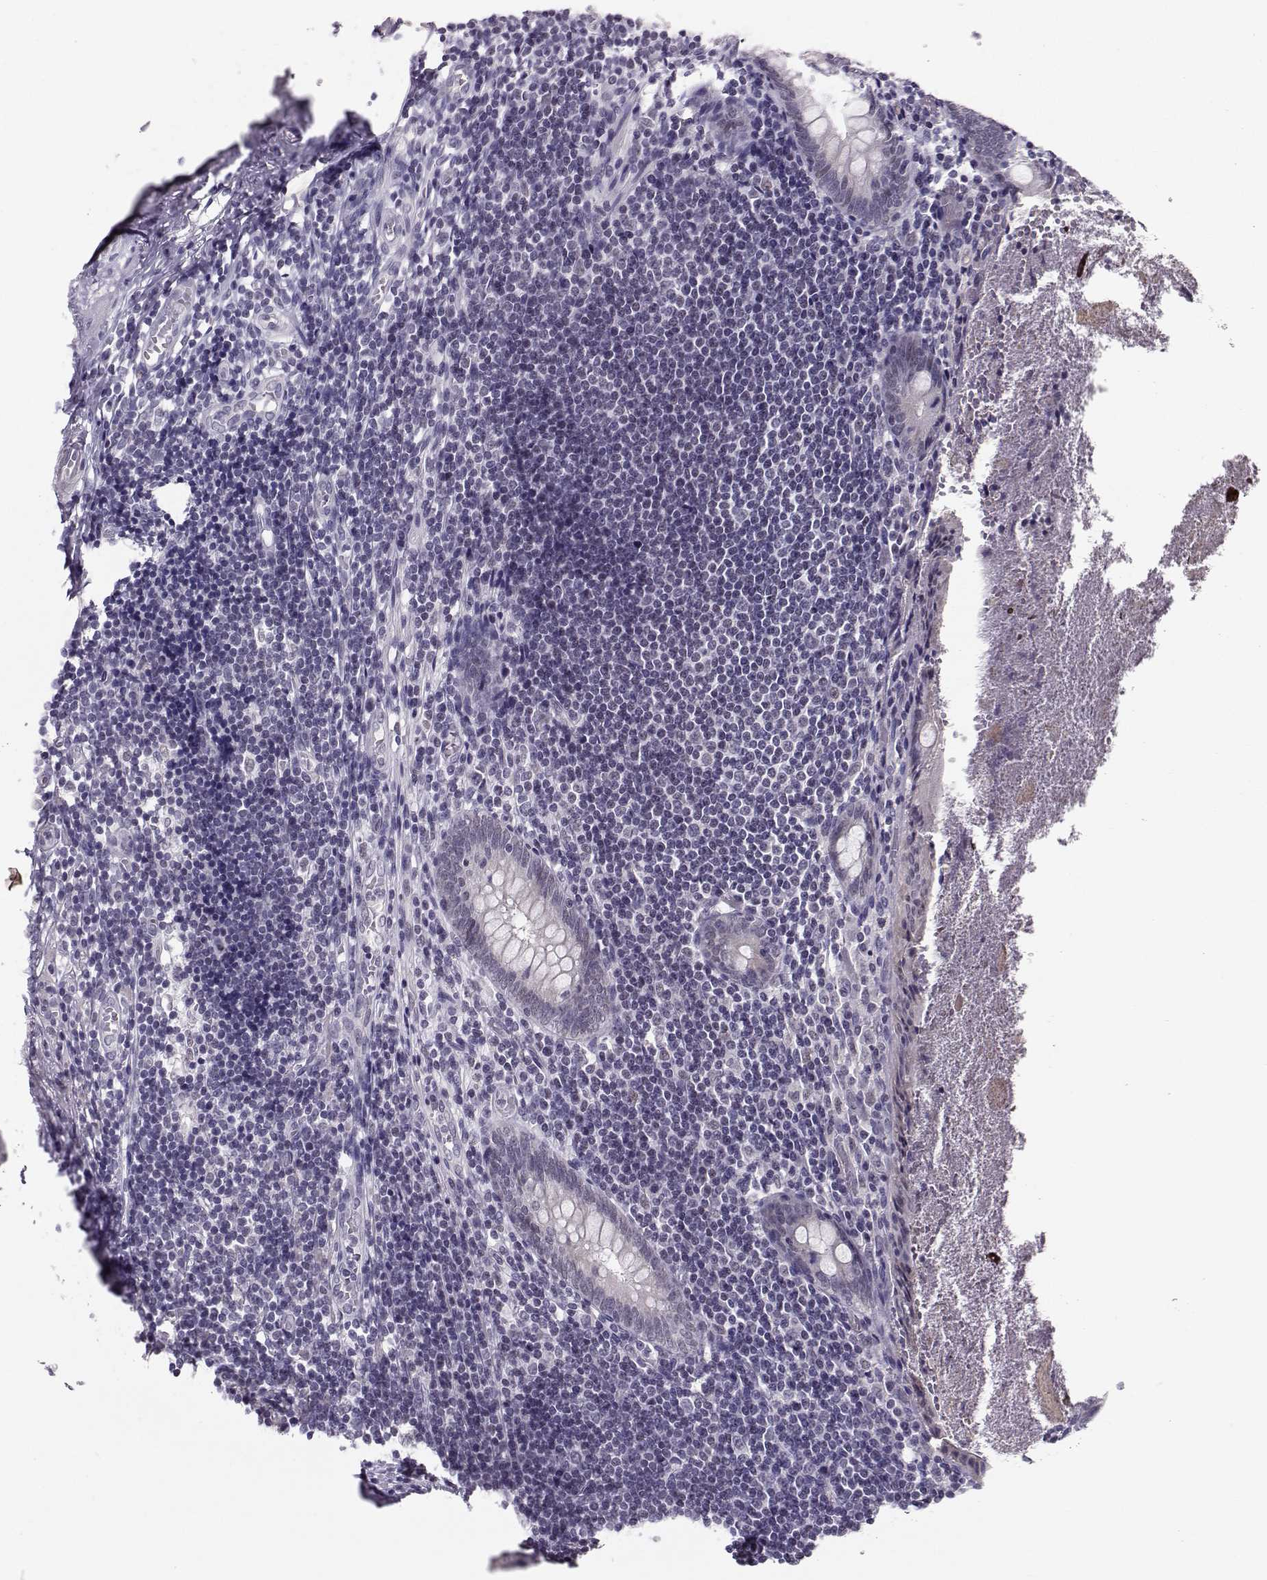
{"staining": {"intensity": "negative", "quantity": "none", "location": "none"}, "tissue": "appendix", "cell_type": "Glandular cells", "image_type": "normal", "snomed": [{"axis": "morphology", "description": "Normal tissue, NOS"}, {"axis": "topography", "description": "Appendix"}], "caption": "High power microscopy histopathology image of an immunohistochemistry (IHC) image of normal appendix, revealing no significant staining in glandular cells. (Immunohistochemistry, brightfield microscopy, high magnification).", "gene": "DNAAF1", "patient": {"sex": "female", "age": 23}}